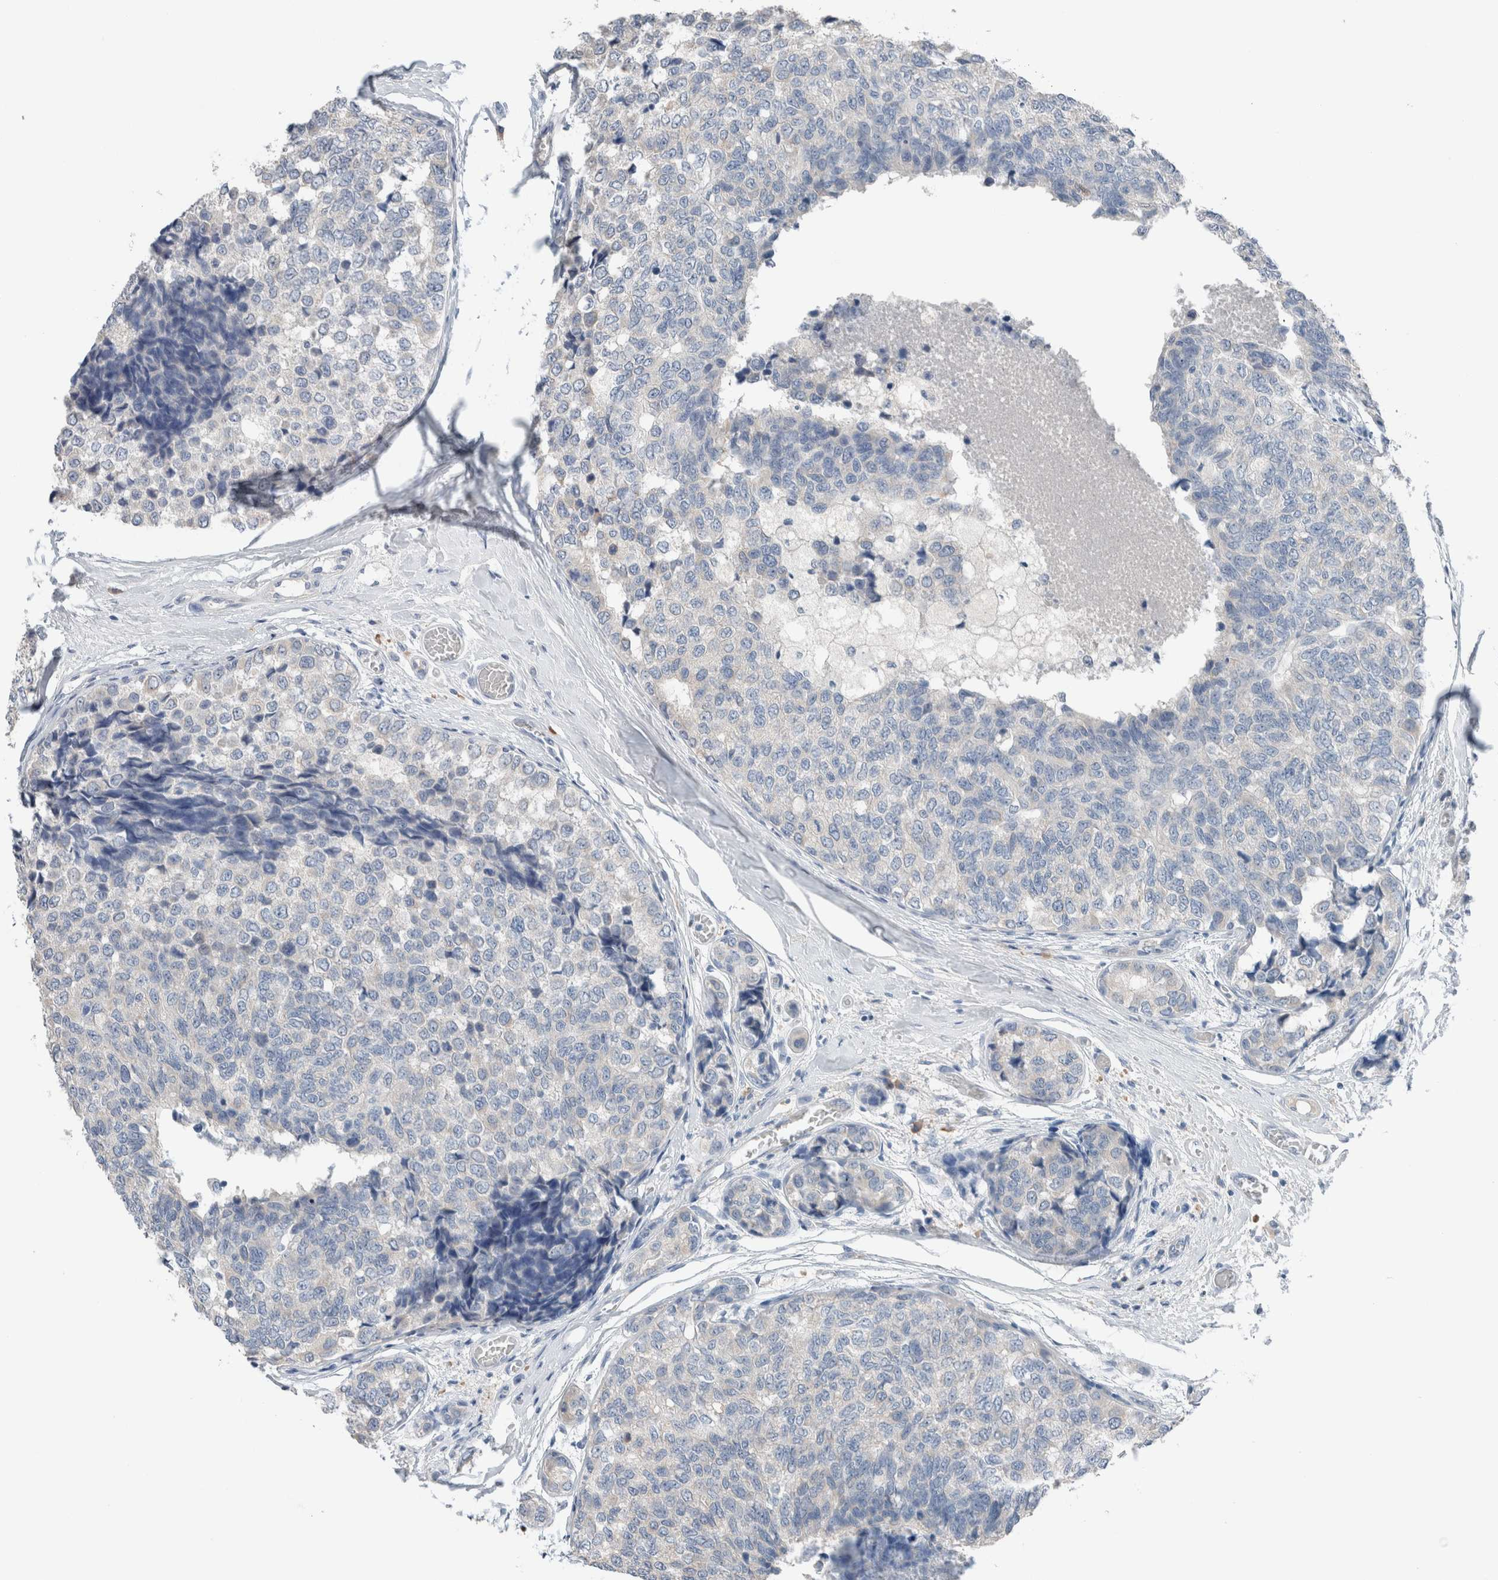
{"staining": {"intensity": "negative", "quantity": "none", "location": "none"}, "tissue": "breast cancer", "cell_type": "Tumor cells", "image_type": "cancer", "snomed": [{"axis": "morphology", "description": "Normal tissue, NOS"}, {"axis": "morphology", "description": "Duct carcinoma"}, {"axis": "topography", "description": "Breast"}], "caption": "Tumor cells are negative for brown protein staining in breast cancer. (Stains: DAB immunohistochemistry with hematoxylin counter stain, Microscopy: brightfield microscopy at high magnification).", "gene": "DUOX1", "patient": {"sex": "female", "age": 43}}